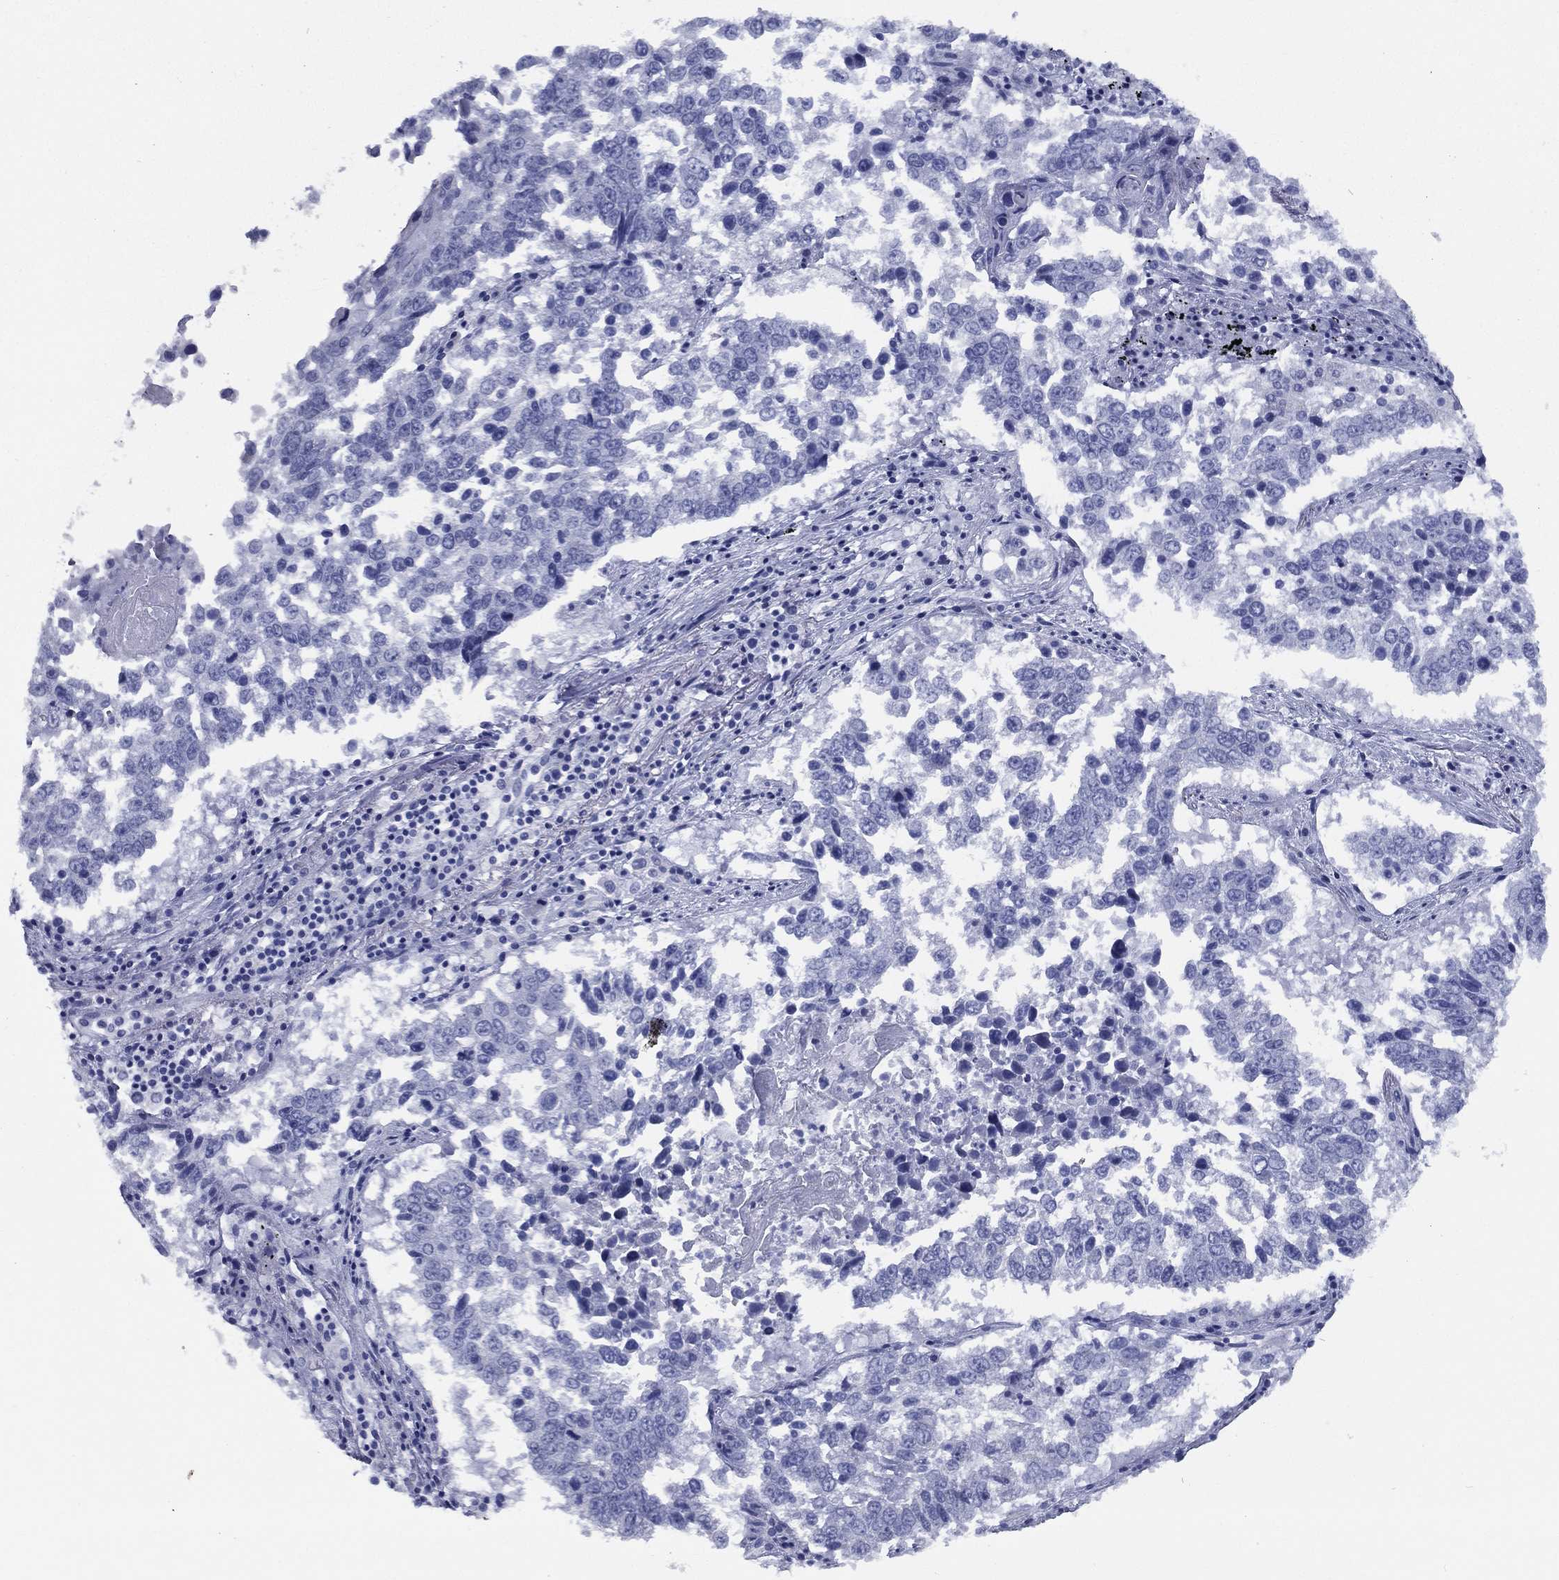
{"staining": {"intensity": "negative", "quantity": "none", "location": "none"}, "tissue": "lung cancer", "cell_type": "Tumor cells", "image_type": "cancer", "snomed": [{"axis": "morphology", "description": "Squamous cell carcinoma, NOS"}, {"axis": "topography", "description": "Lung"}], "caption": "Tumor cells show no significant protein staining in squamous cell carcinoma (lung).", "gene": "RSPH4A", "patient": {"sex": "male", "age": 82}}